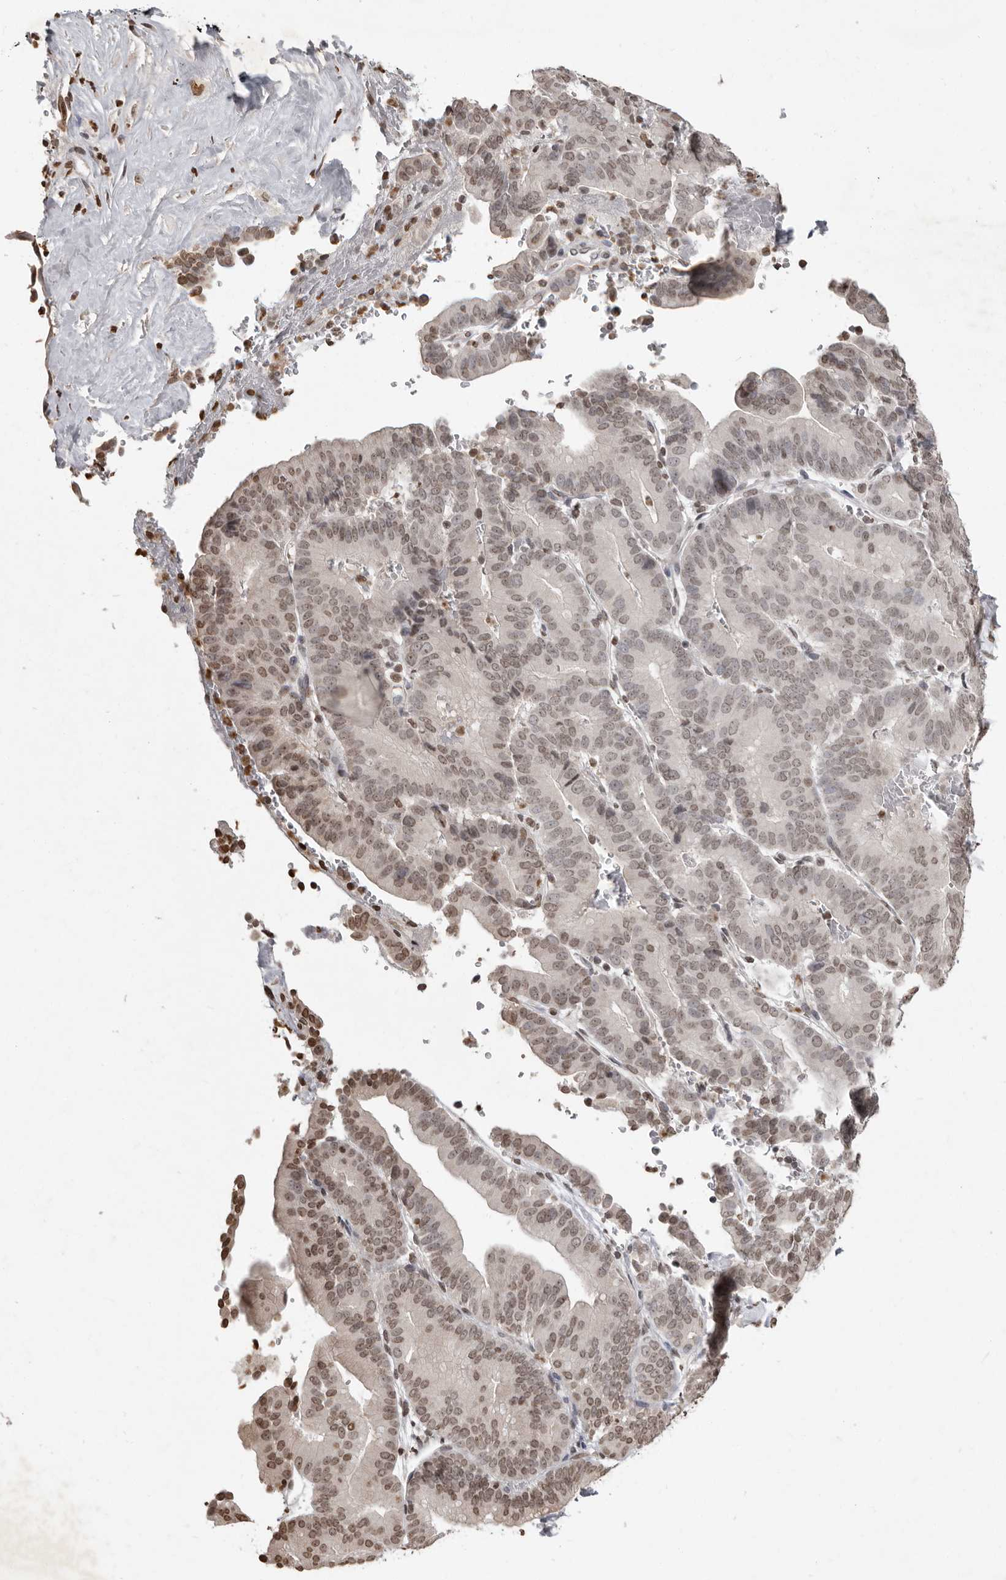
{"staining": {"intensity": "moderate", "quantity": "<25%", "location": "nuclear"}, "tissue": "liver cancer", "cell_type": "Tumor cells", "image_type": "cancer", "snomed": [{"axis": "morphology", "description": "Cholangiocarcinoma"}, {"axis": "topography", "description": "Liver"}], "caption": "Human liver cancer stained for a protein (brown) demonstrates moderate nuclear positive expression in approximately <25% of tumor cells.", "gene": "WDR45", "patient": {"sex": "female", "age": 75}}